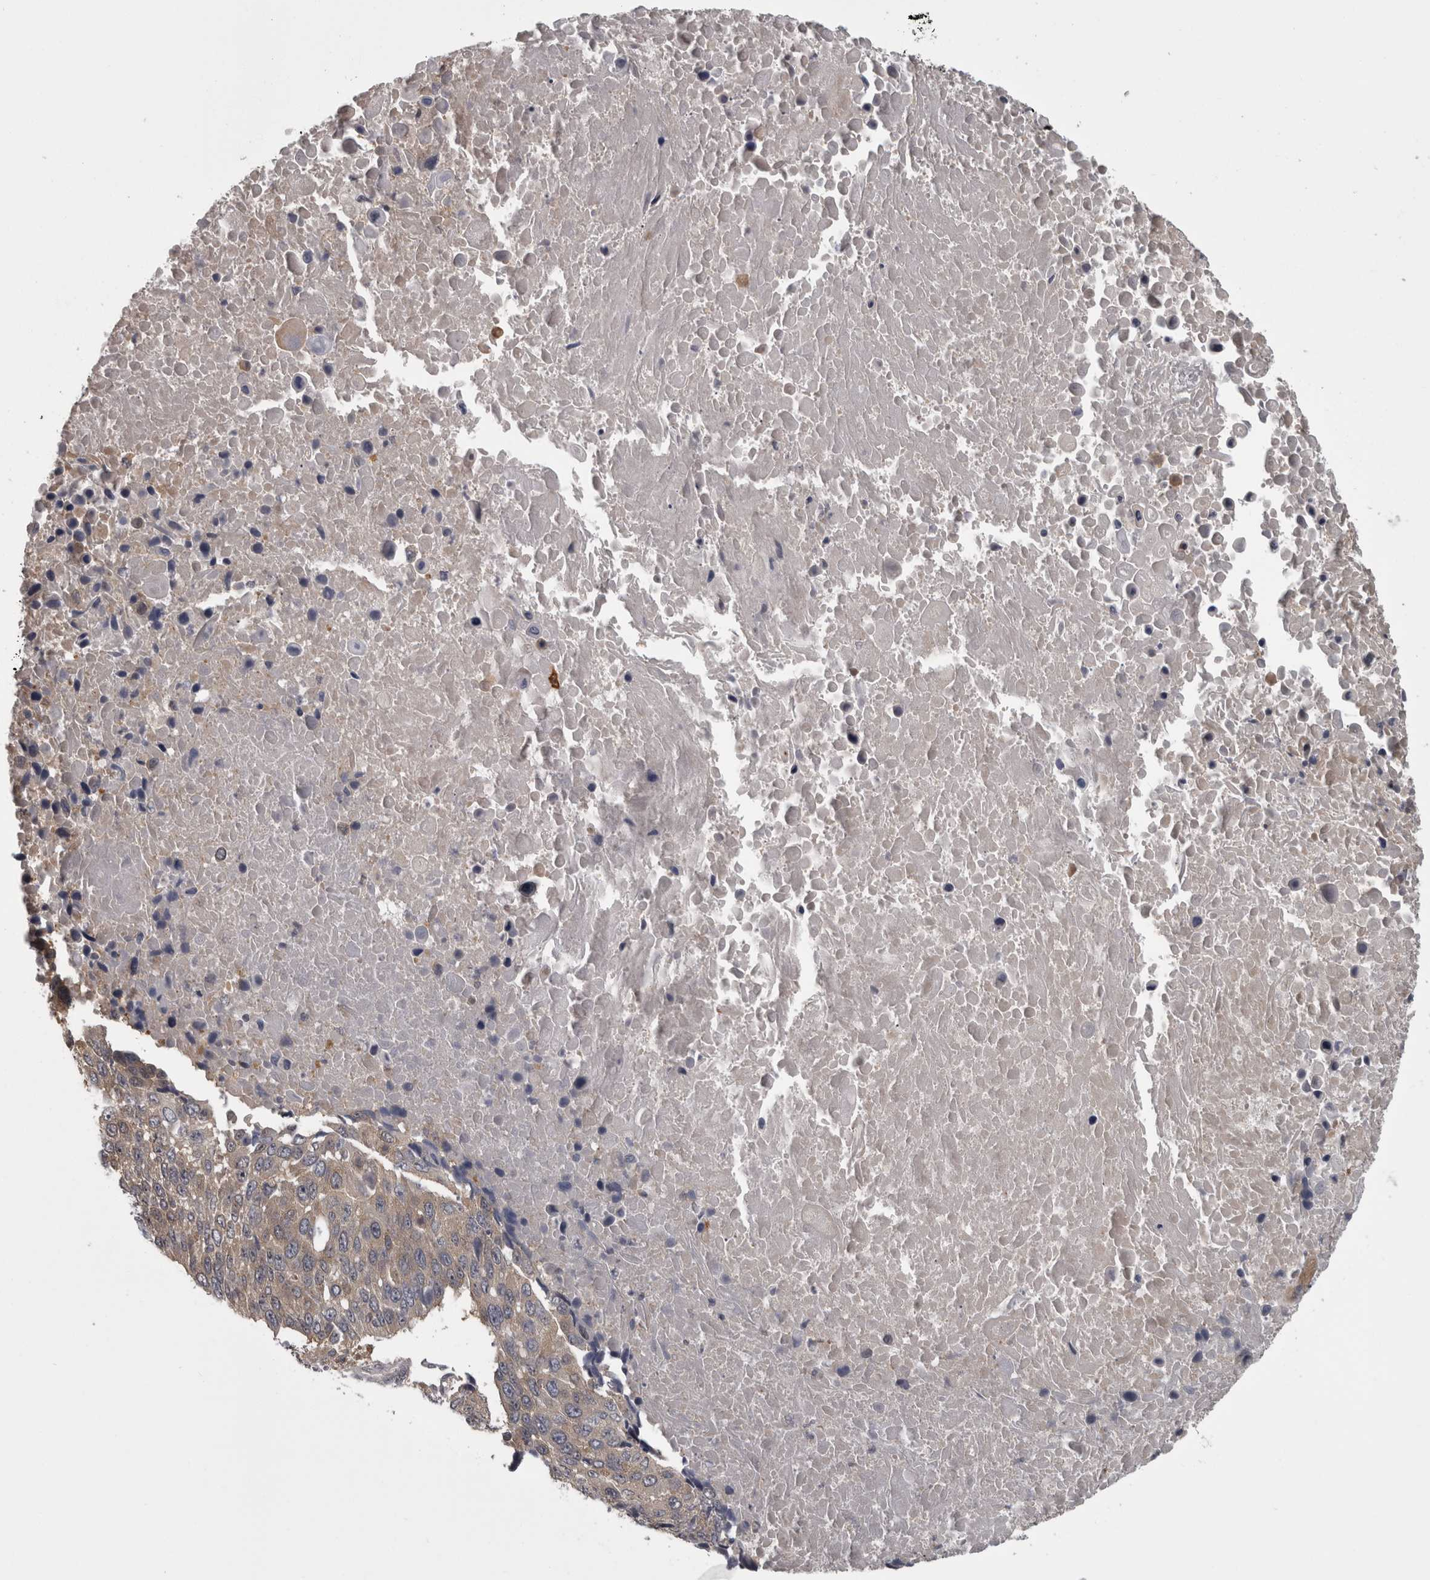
{"staining": {"intensity": "weak", "quantity": ">75%", "location": "cytoplasmic/membranous"}, "tissue": "lung cancer", "cell_type": "Tumor cells", "image_type": "cancer", "snomed": [{"axis": "morphology", "description": "Squamous cell carcinoma, NOS"}, {"axis": "topography", "description": "Lung"}], "caption": "Lung cancer (squamous cell carcinoma) tissue demonstrates weak cytoplasmic/membranous staining in about >75% of tumor cells The staining was performed using DAB (3,3'-diaminobenzidine), with brown indicating positive protein expression. Nuclei are stained blue with hematoxylin.", "gene": "APRT", "patient": {"sex": "male", "age": 66}}